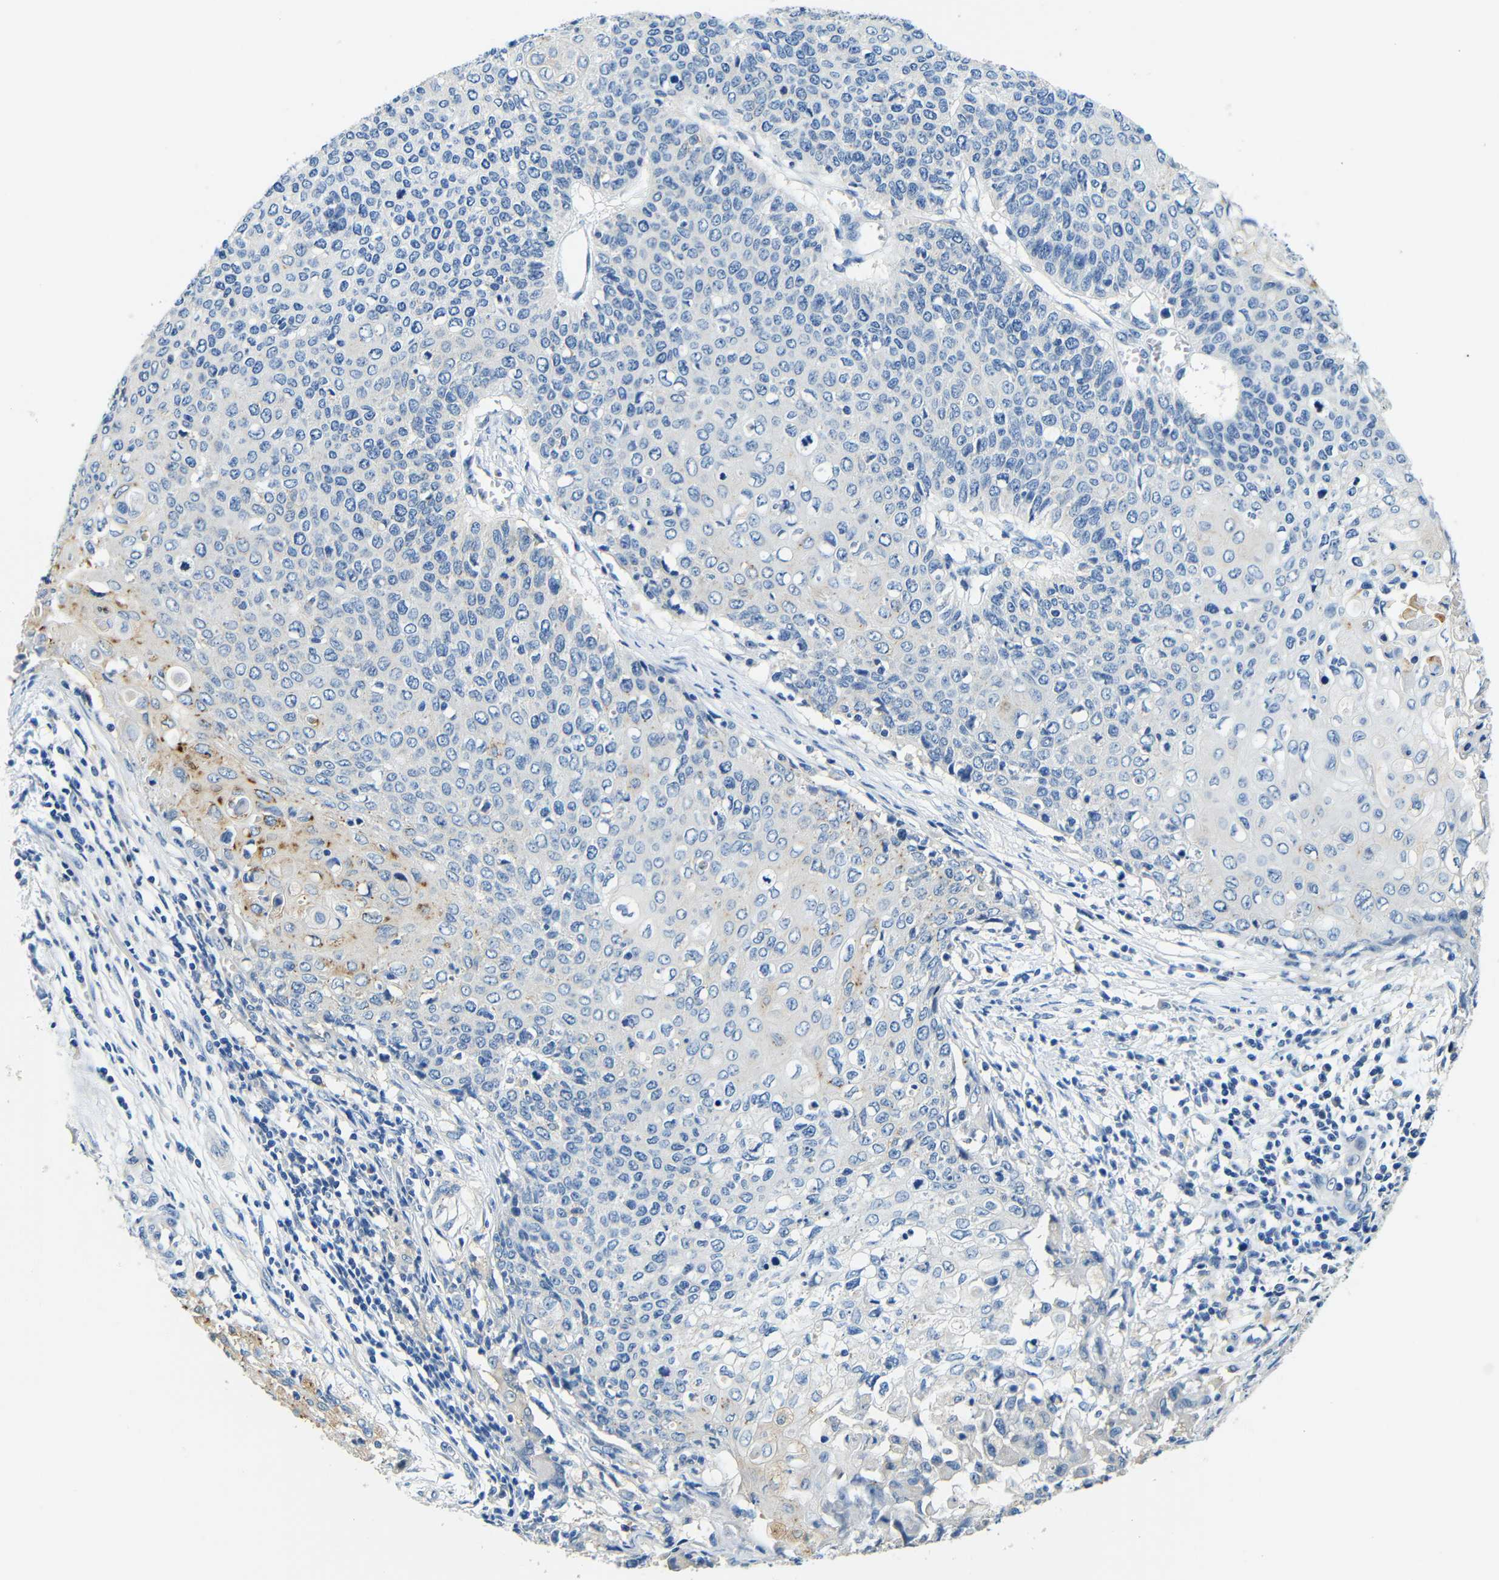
{"staining": {"intensity": "negative", "quantity": "none", "location": "none"}, "tissue": "cervical cancer", "cell_type": "Tumor cells", "image_type": "cancer", "snomed": [{"axis": "morphology", "description": "Squamous cell carcinoma, NOS"}, {"axis": "topography", "description": "Cervix"}], "caption": "Tumor cells are negative for brown protein staining in cervical squamous cell carcinoma.", "gene": "FMO5", "patient": {"sex": "female", "age": 39}}